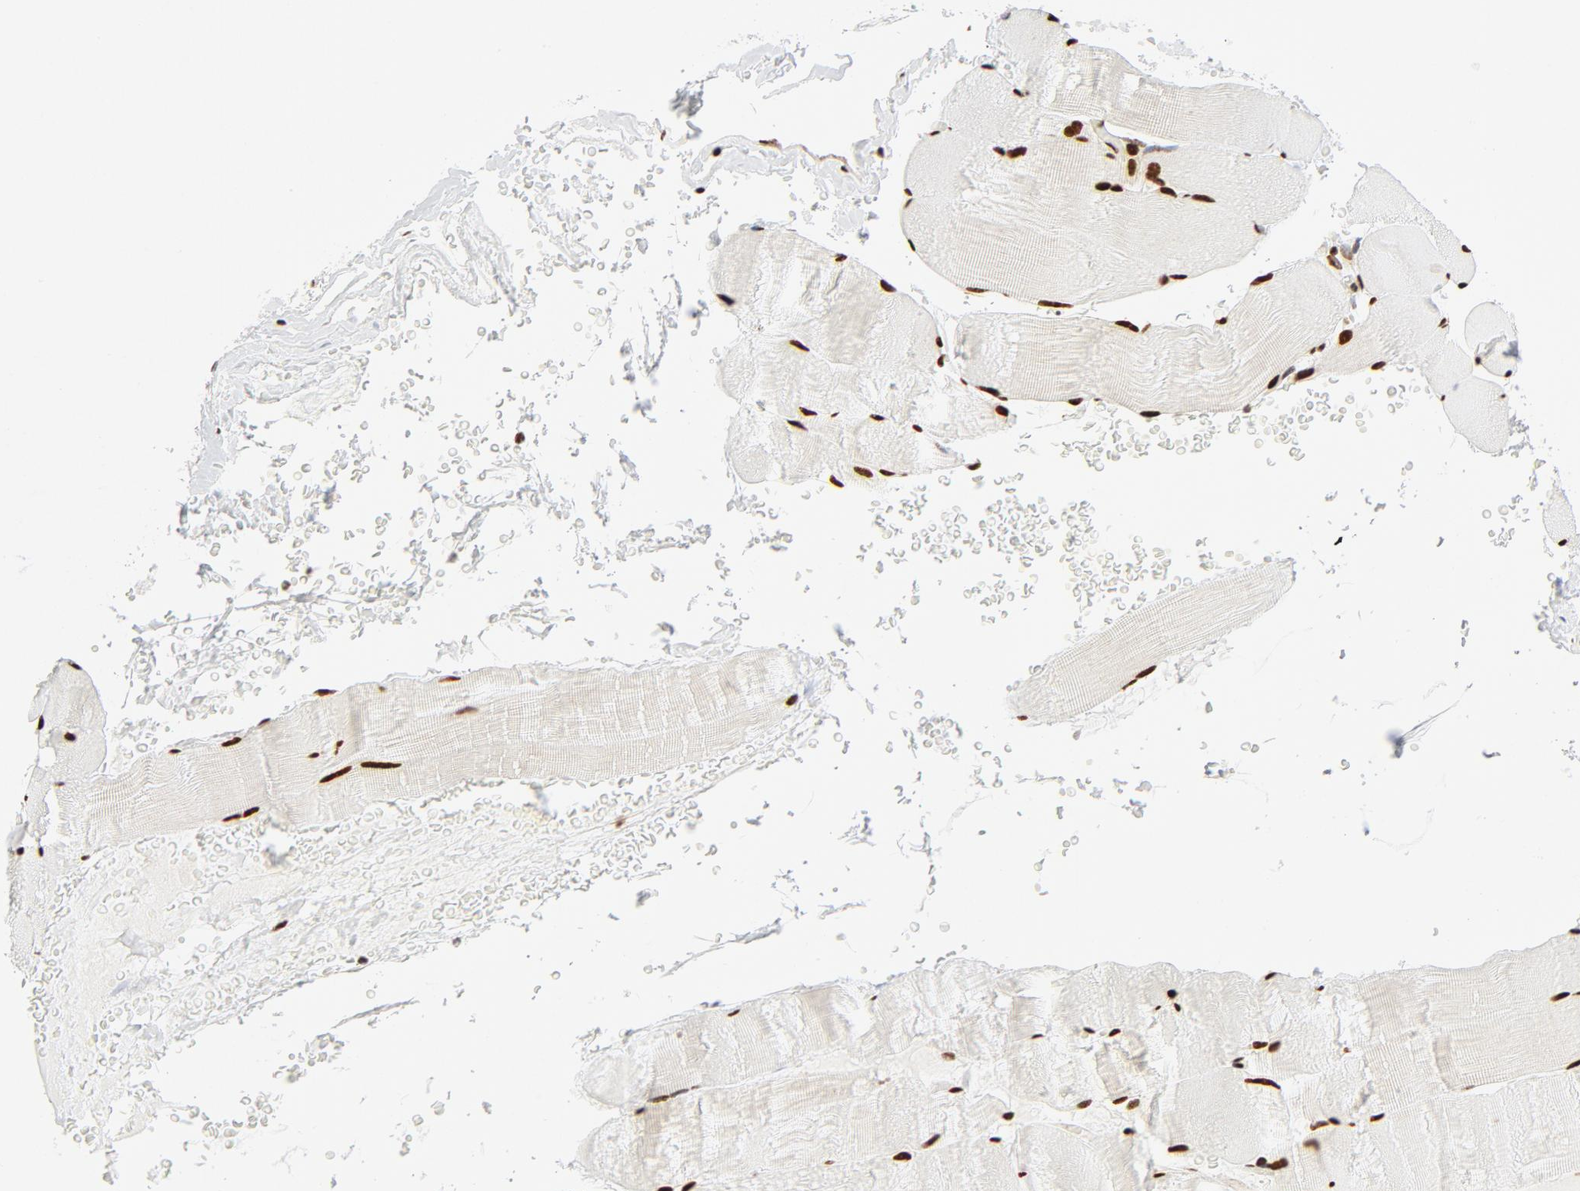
{"staining": {"intensity": "strong", "quantity": ">75%", "location": "nuclear"}, "tissue": "skeletal muscle", "cell_type": "Myocytes", "image_type": "normal", "snomed": [{"axis": "morphology", "description": "Normal tissue, NOS"}, {"axis": "topography", "description": "Skeletal muscle"}], "caption": "High-power microscopy captured an immunohistochemistry (IHC) histopathology image of benign skeletal muscle, revealing strong nuclear staining in approximately >75% of myocytes. Nuclei are stained in blue.", "gene": "MEF2A", "patient": {"sex": "male", "age": 62}}